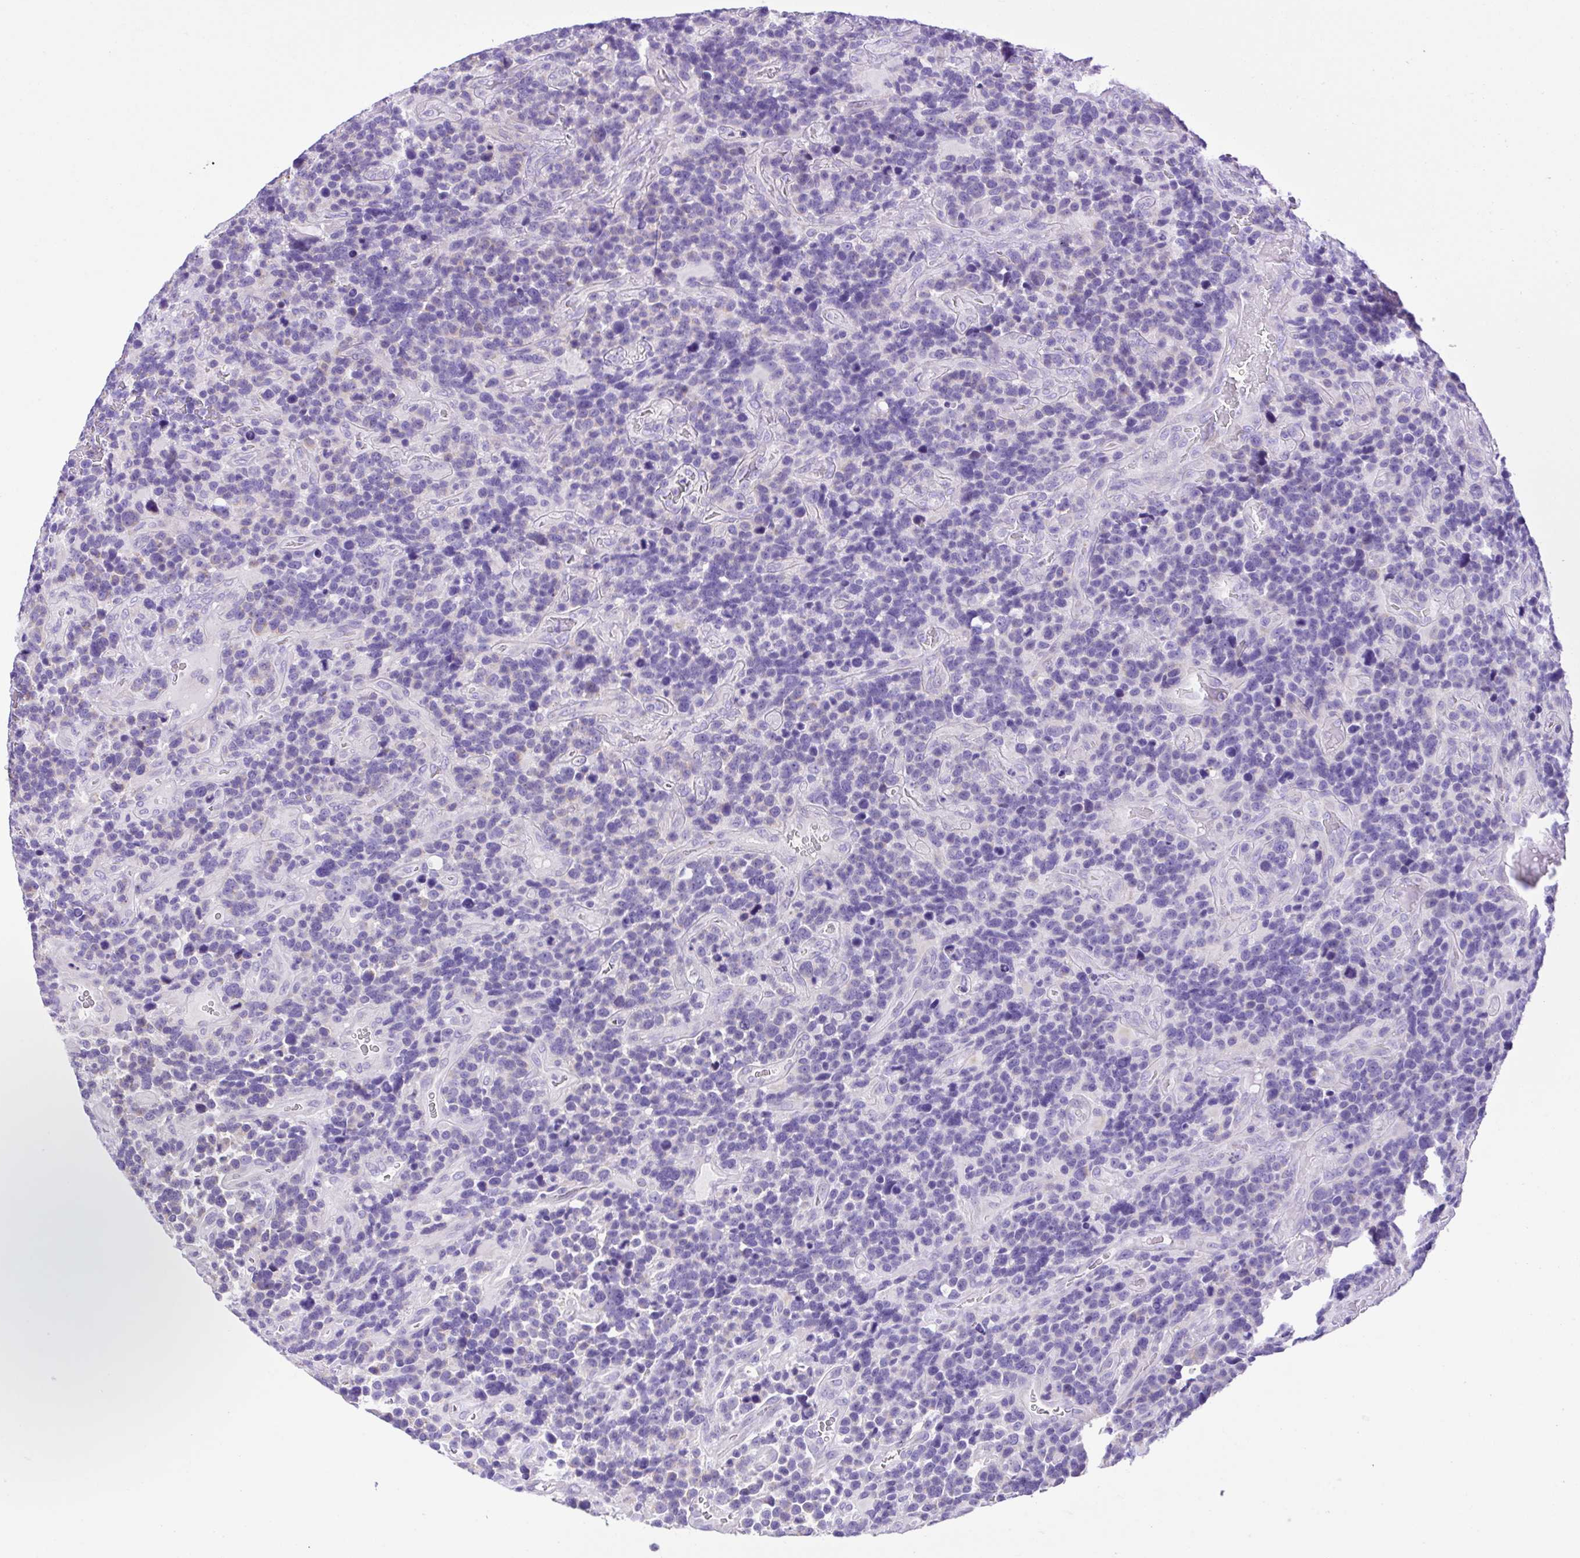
{"staining": {"intensity": "negative", "quantity": "none", "location": "none"}, "tissue": "glioma", "cell_type": "Tumor cells", "image_type": "cancer", "snomed": [{"axis": "morphology", "description": "Glioma, malignant, High grade"}, {"axis": "topography", "description": "Brain"}], "caption": "Tumor cells are negative for protein expression in human glioma. The staining was performed using DAB to visualize the protein expression in brown, while the nuclei were stained in blue with hematoxylin (Magnification: 20x).", "gene": "CD72", "patient": {"sex": "male", "age": 33}}